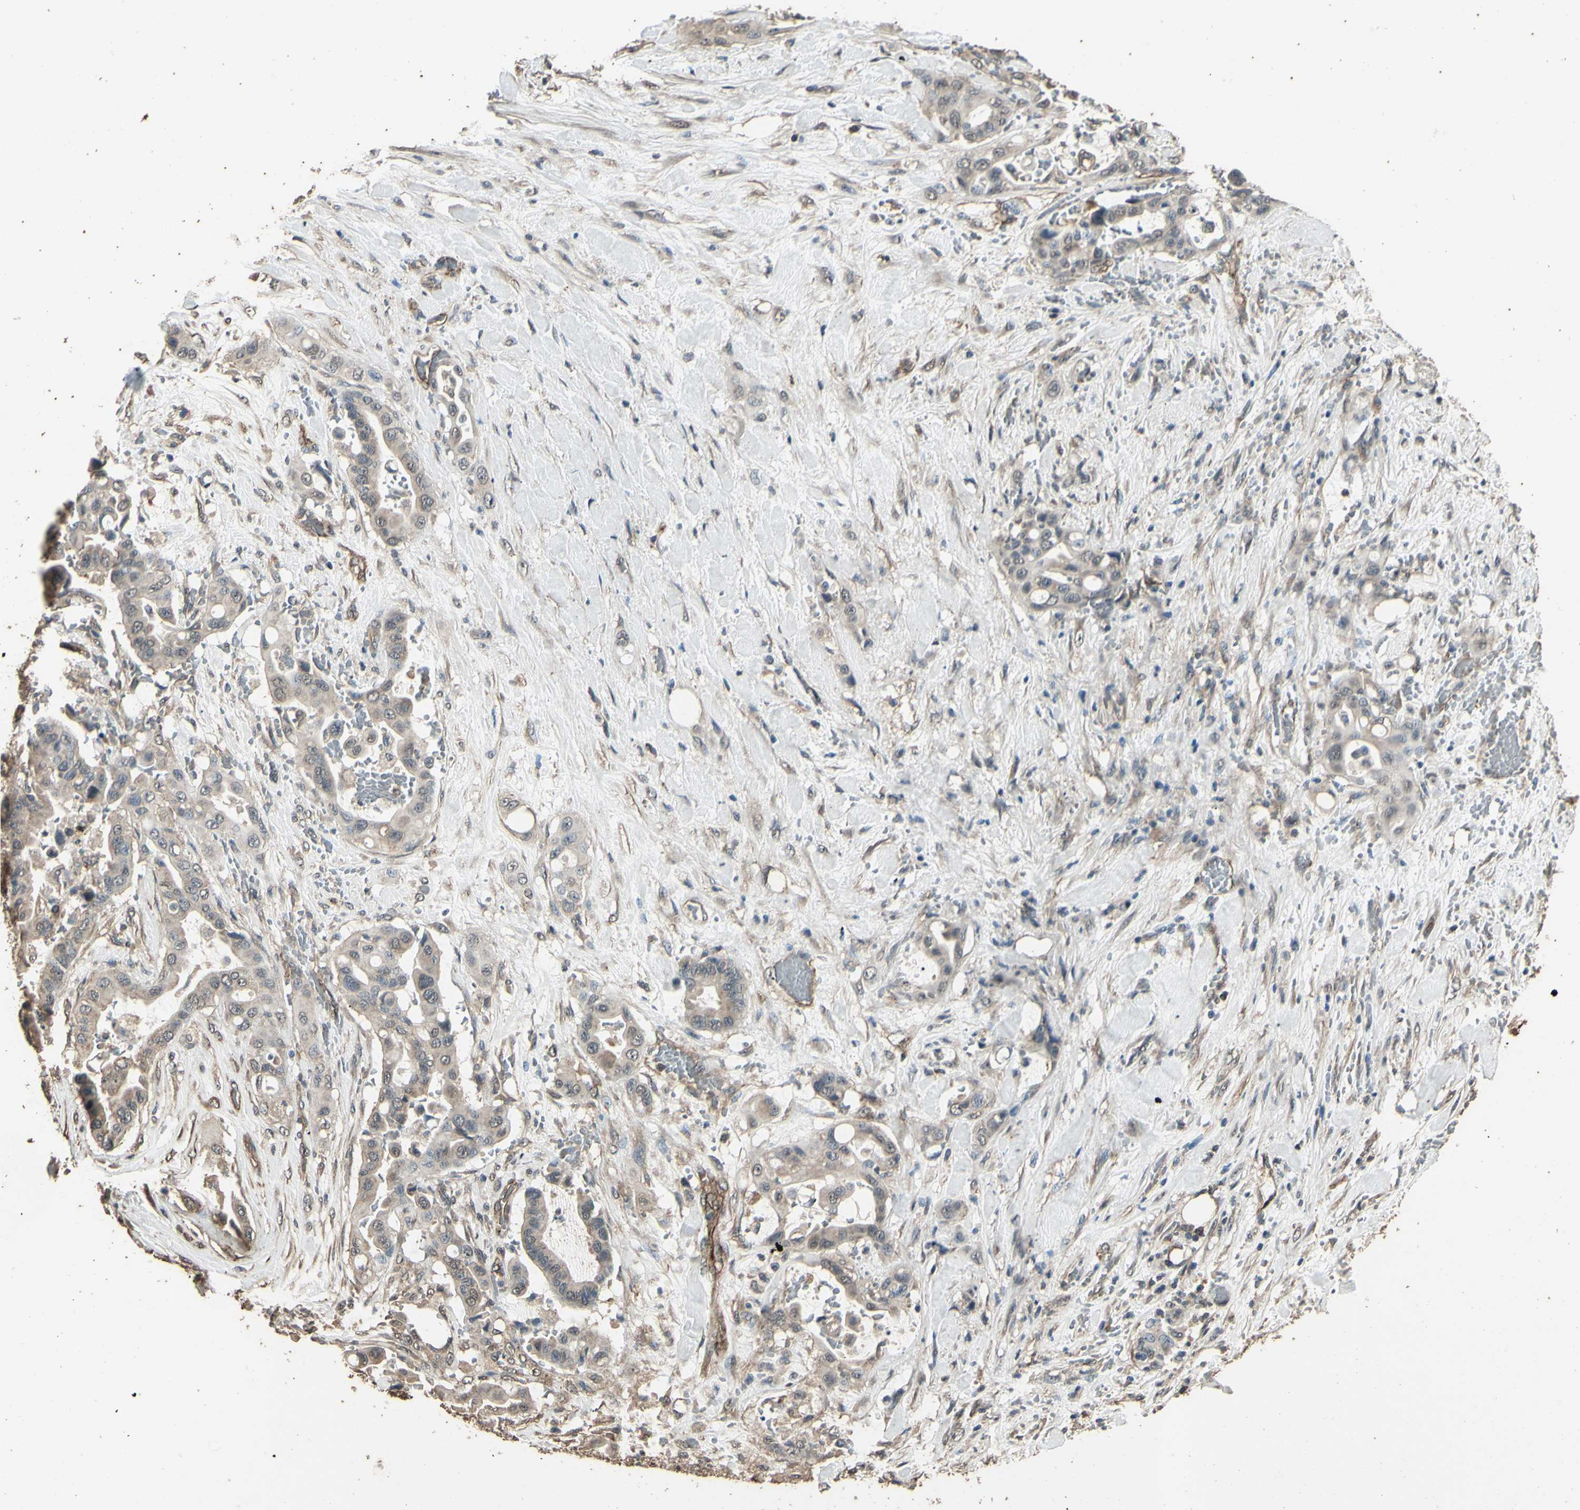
{"staining": {"intensity": "weak", "quantity": ">75%", "location": "cytoplasmic/membranous"}, "tissue": "liver cancer", "cell_type": "Tumor cells", "image_type": "cancer", "snomed": [{"axis": "morphology", "description": "Cholangiocarcinoma"}, {"axis": "topography", "description": "Liver"}], "caption": "Immunohistochemistry (IHC) micrograph of neoplastic tissue: human liver cholangiocarcinoma stained using immunohistochemistry shows low levels of weak protein expression localized specifically in the cytoplasmic/membranous of tumor cells, appearing as a cytoplasmic/membranous brown color.", "gene": "TSPO", "patient": {"sex": "female", "age": 61}}